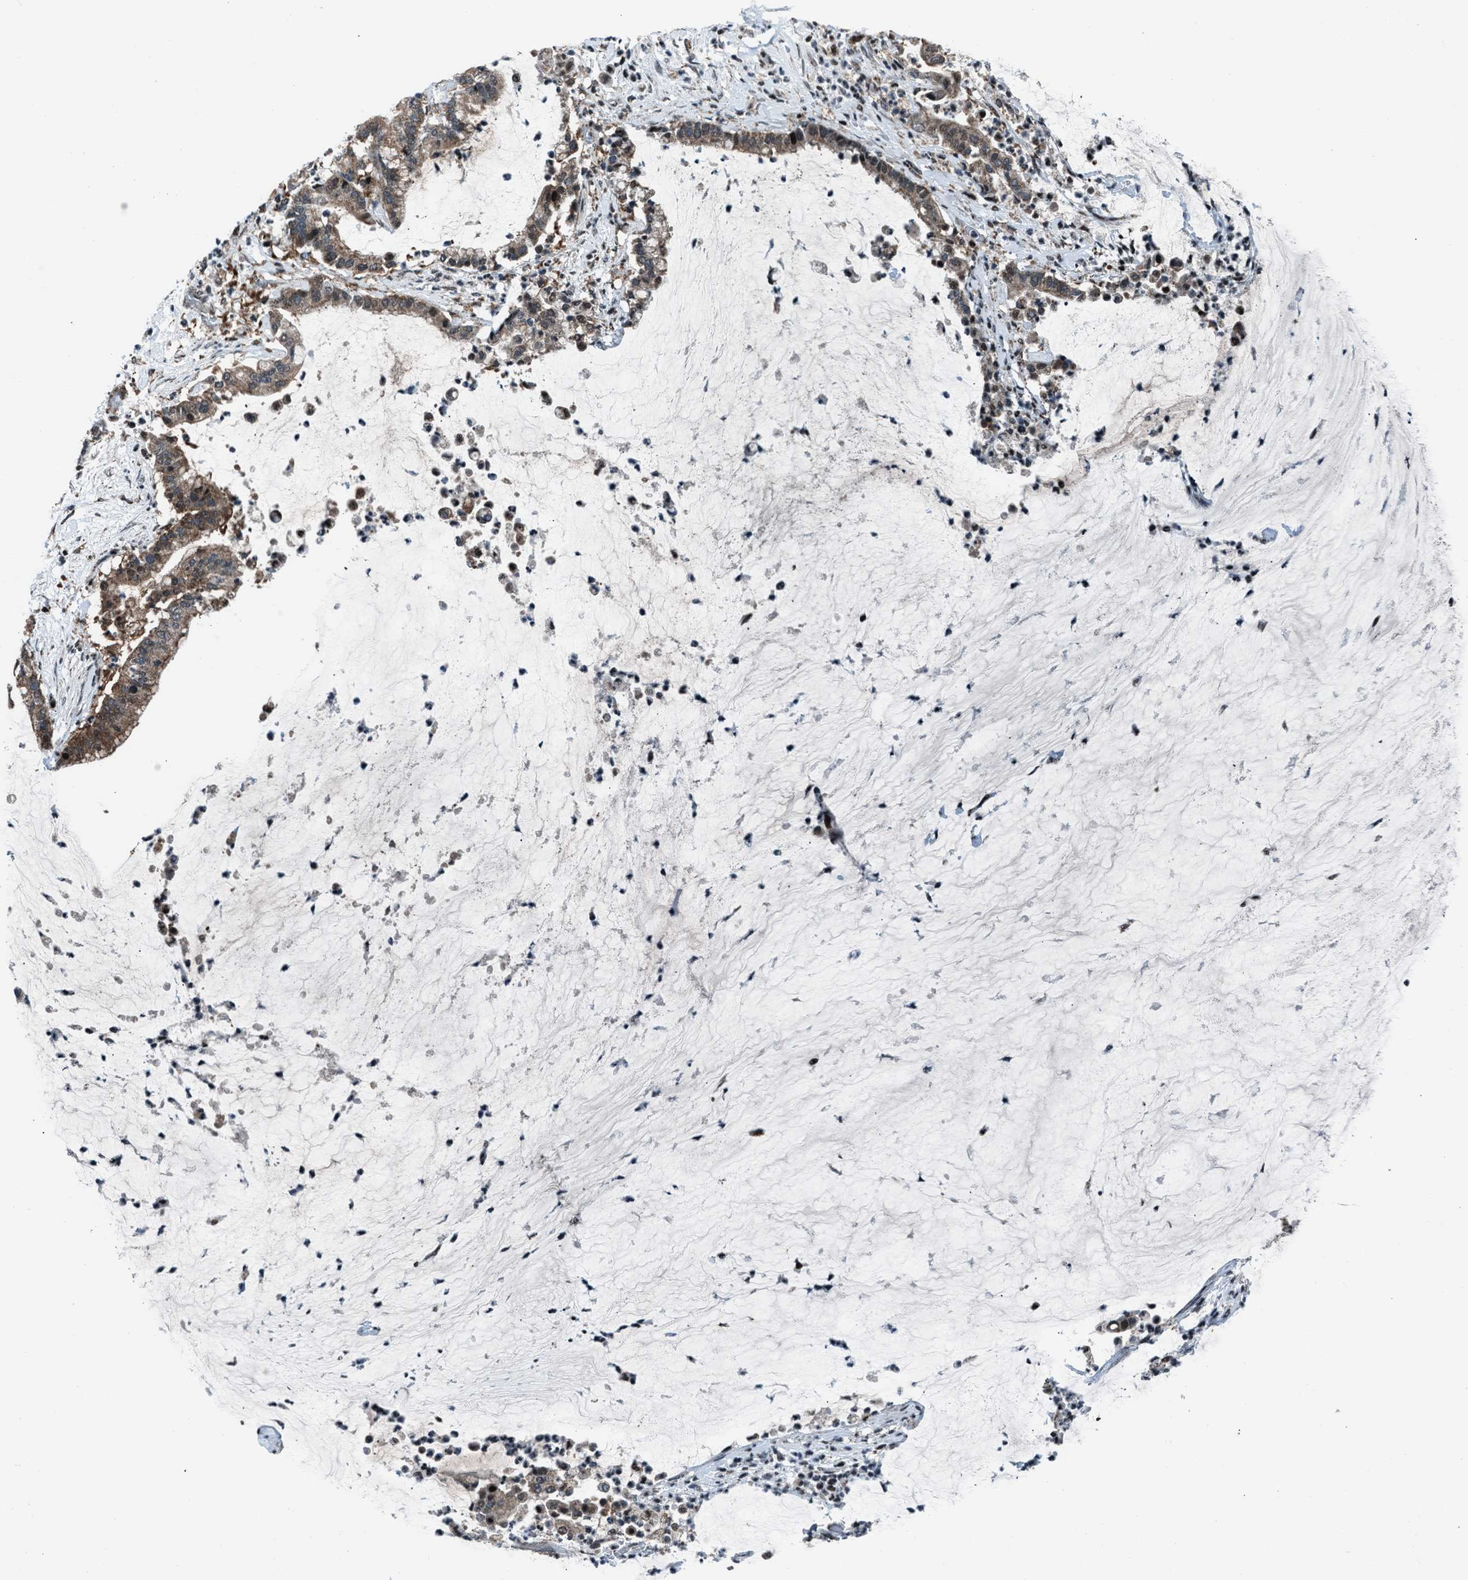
{"staining": {"intensity": "weak", "quantity": ">75%", "location": "cytoplasmic/membranous"}, "tissue": "pancreatic cancer", "cell_type": "Tumor cells", "image_type": "cancer", "snomed": [{"axis": "morphology", "description": "Adenocarcinoma, NOS"}, {"axis": "topography", "description": "Pancreas"}], "caption": "Weak cytoplasmic/membranous expression is seen in about >75% of tumor cells in pancreatic cancer (adenocarcinoma).", "gene": "MORC3", "patient": {"sex": "male", "age": 41}}